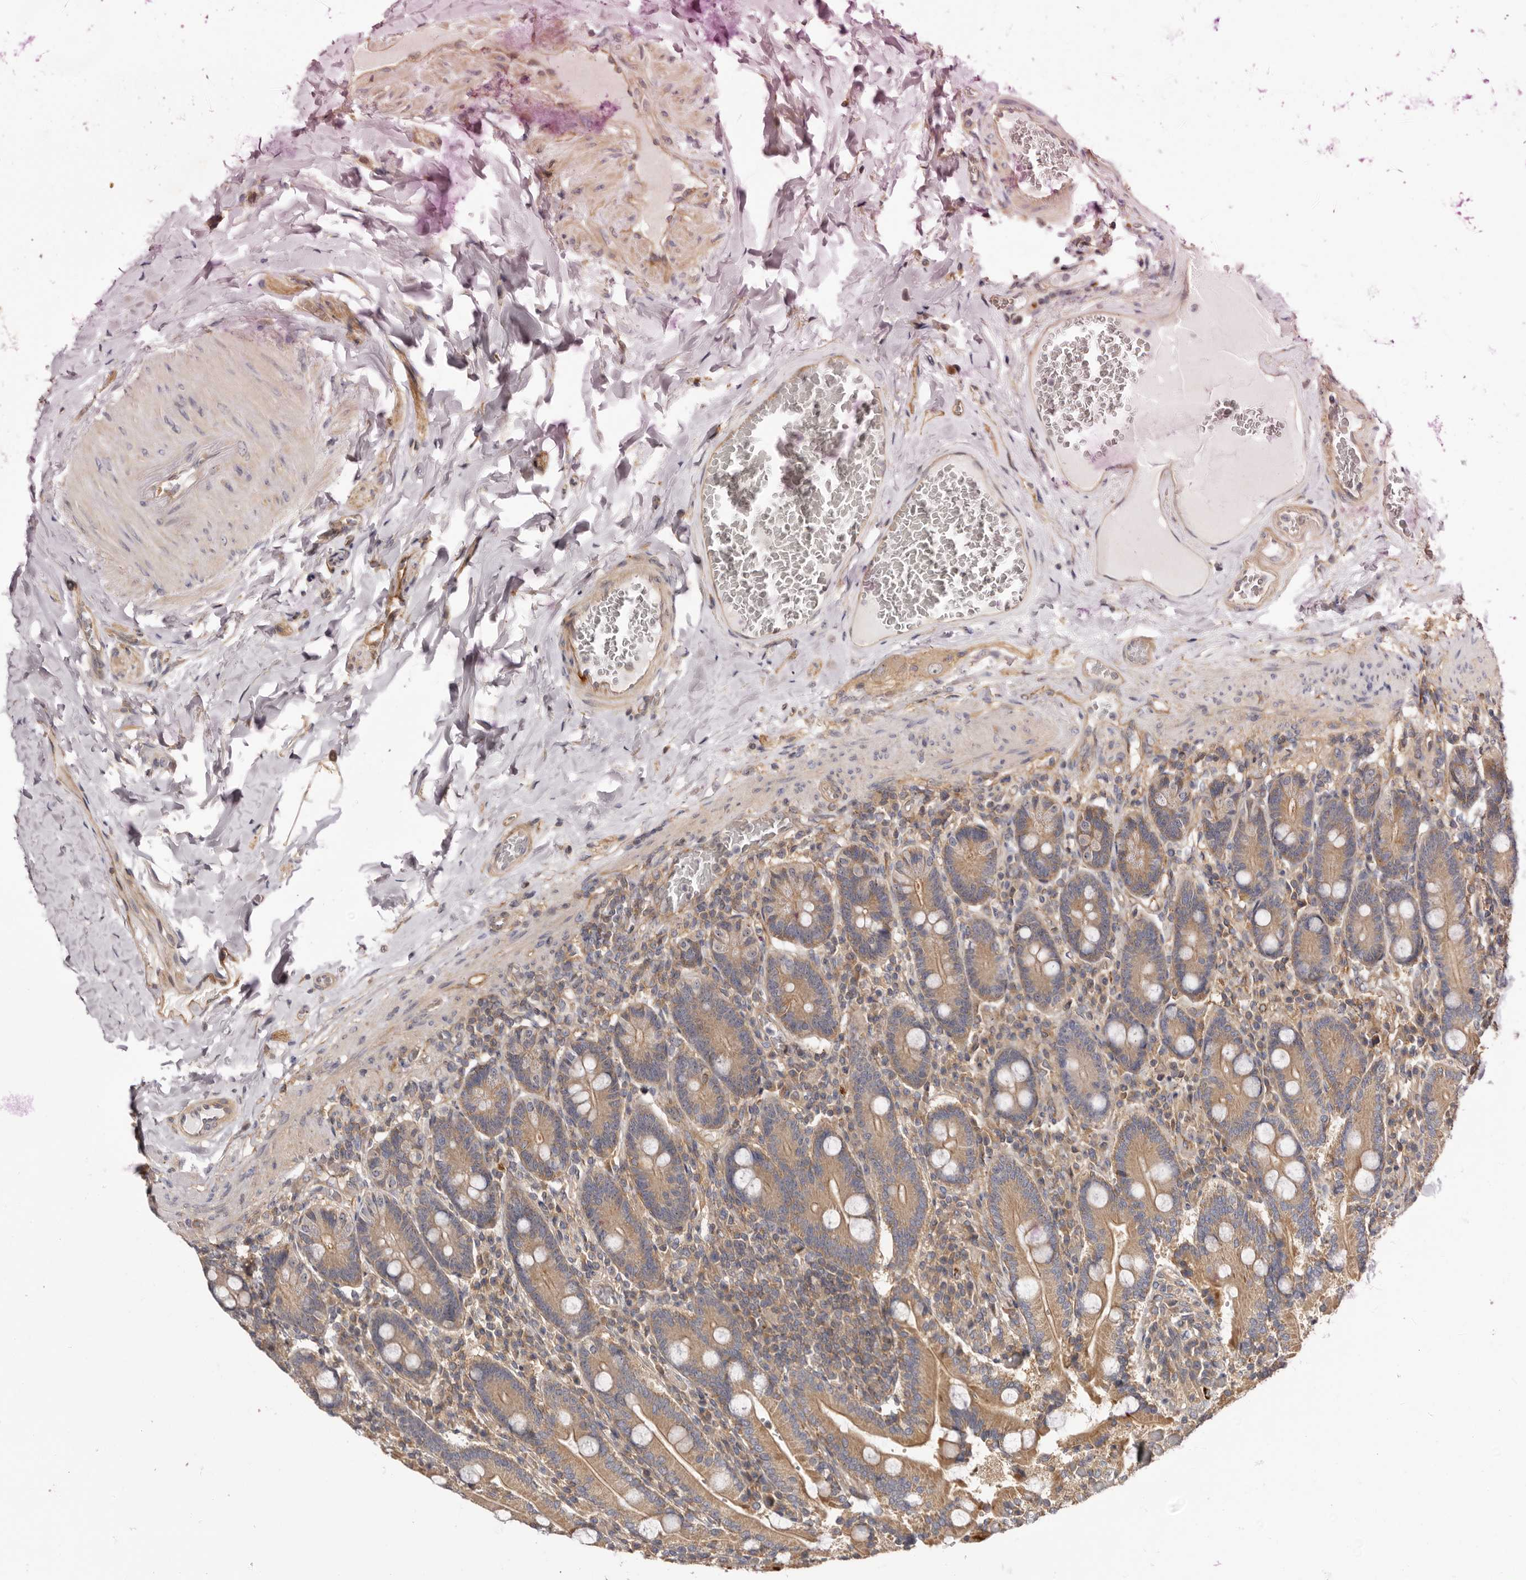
{"staining": {"intensity": "moderate", "quantity": ">75%", "location": "cytoplasmic/membranous"}, "tissue": "duodenum", "cell_type": "Glandular cells", "image_type": "normal", "snomed": [{"axis": "morphology", "description": "Normal tissue, NOS"}, {"axis": "topography", "description": "Duodenum"}], "caption": "A high-resolution histopathology image shows immunohistochemistry (IHC) staining of benign duodenum, which reveals moderate cytoplasmic/membranous expression in about >75% of glandular cells. (IHC, brightfield microscopy, high magnification).", "gene": "PANK4", "patient": {"sex": "female", "age": 62}}